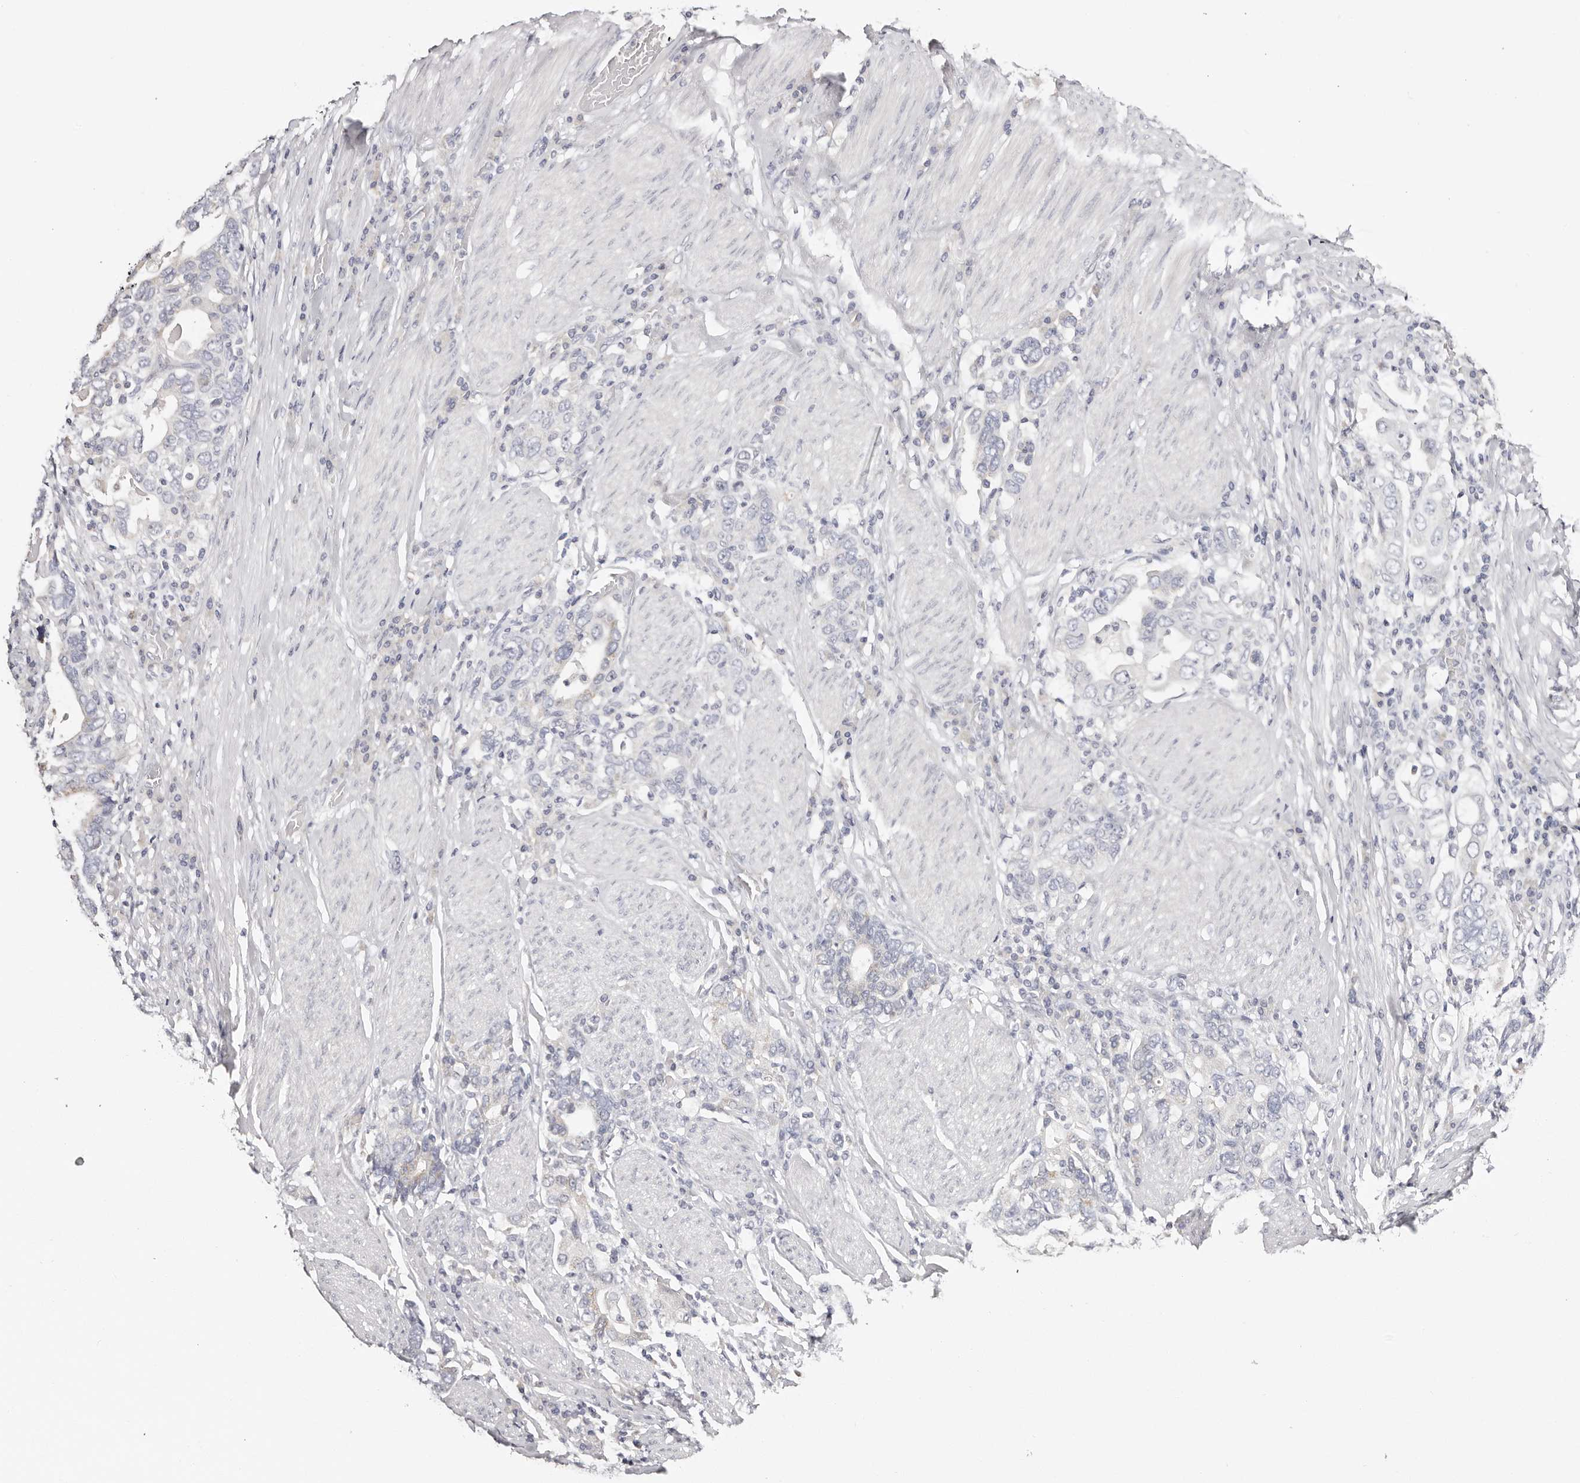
{"staining": {"intensity": "negative", "quantity": "none", "location": "none"}, "tissue": "stomach cancer", "cell_type": "Tumor cells", "image_type": "cancer", "snomed": [{"axis": "morphology", "description": "Adenocarcinoma, NOS"}, {"axis": "topography", "description": "Stomach, upper"}], "caption": "Immunohistochemical staining of human stomach cancer (adenocarcinoma) demonstrates no significant positivity in tumor cells.", "gene": "ROM1", "patient": {"sex": "male", "age": 62}}